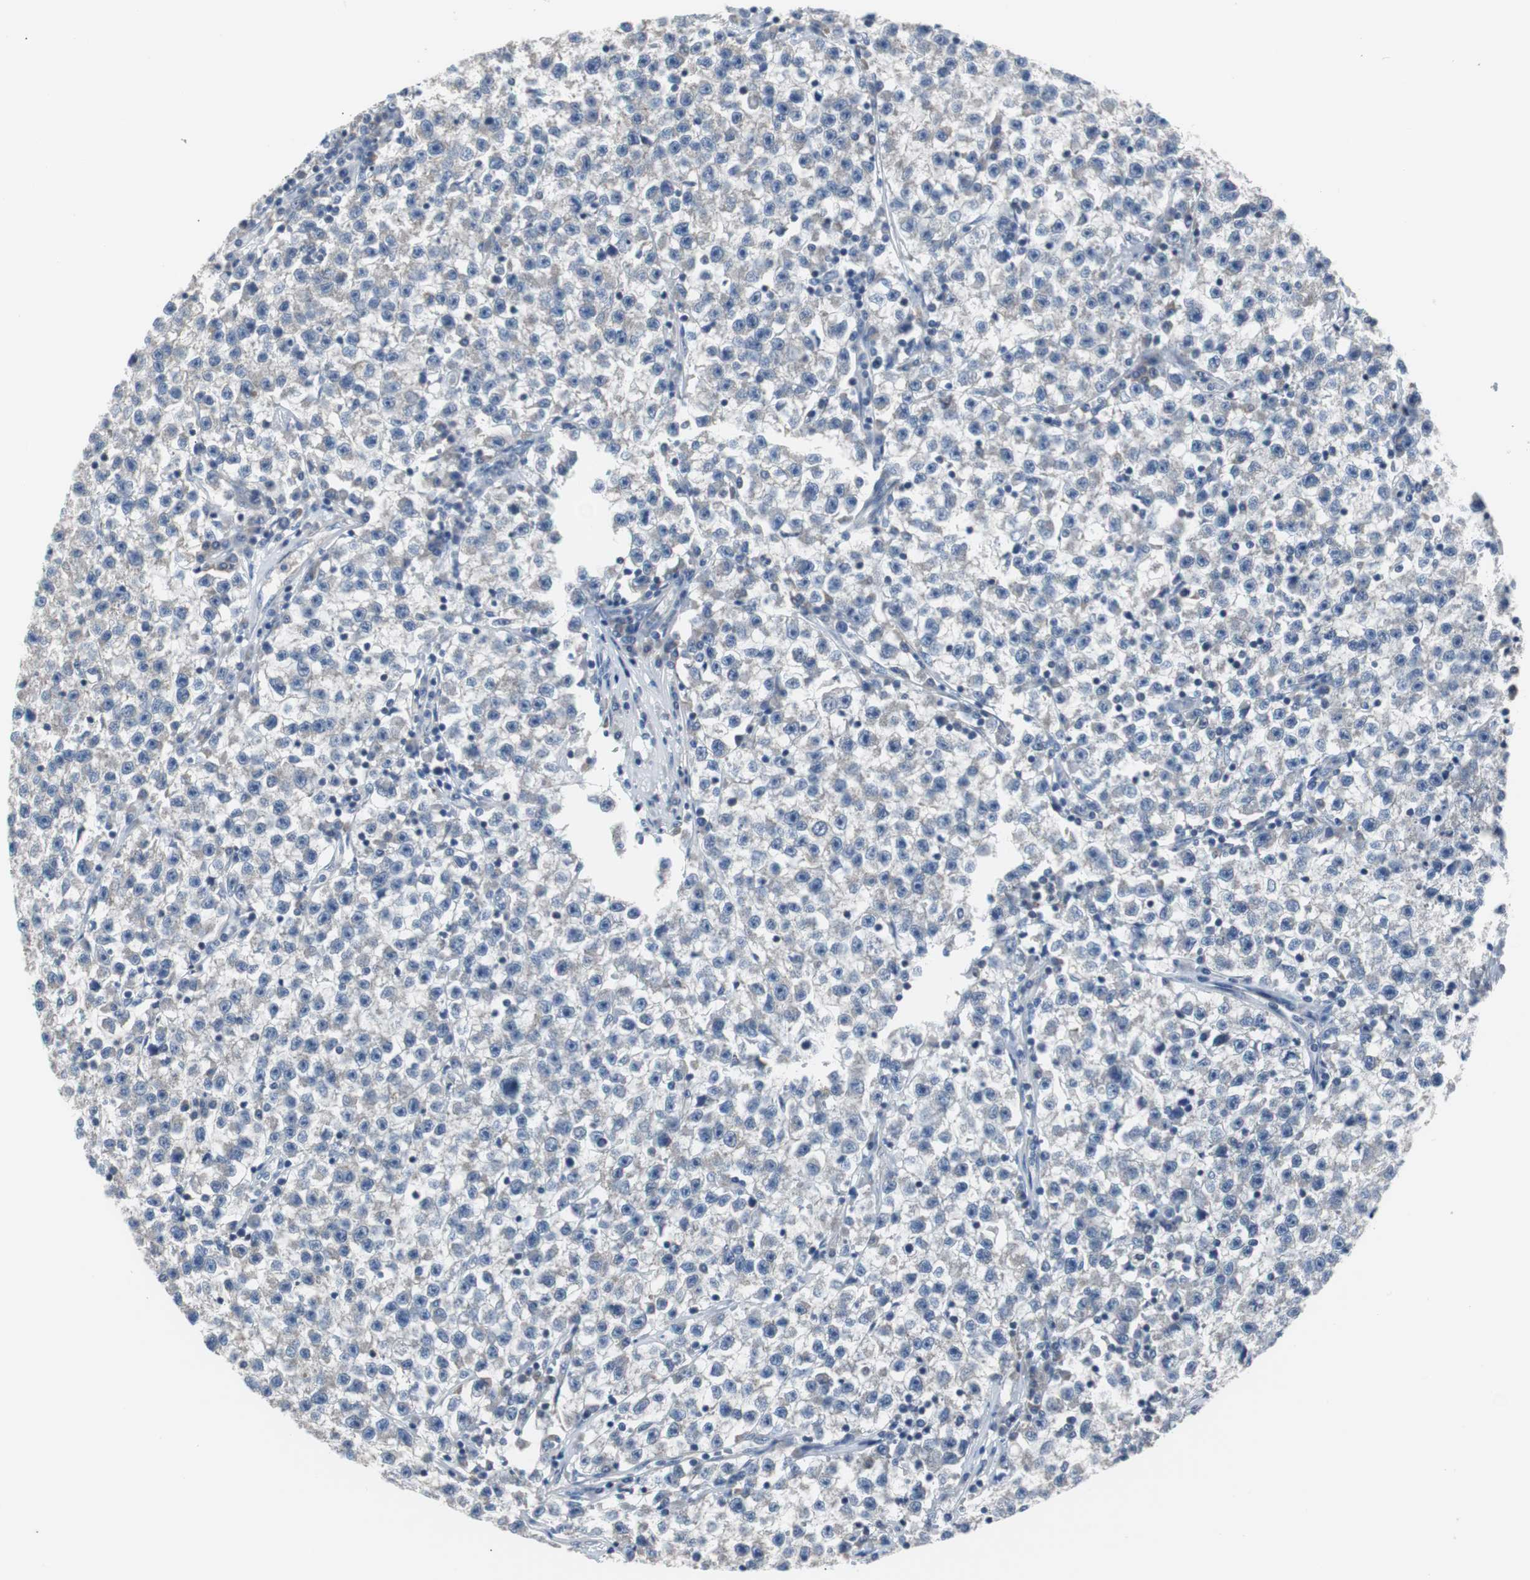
{"staining": {"intensity": "weak", "quantity": "<25%", "location": "cytoplasmic/membranous"}, "tissue": "testis cancer", "cell_type": "Tumor cells", "image_type": "cancer", "snomed": [{"axis": "morphology", "description": "Seminoma, NOS"}, {"axis": "topography", "description": "Testis"}], "caption": "Tumor cells show no significant protein expression in testis cancer. (IHC, brightfield microscopy, high magnification).", "gene": "TP63", "patient": {"sex": "male", "age": 22}}